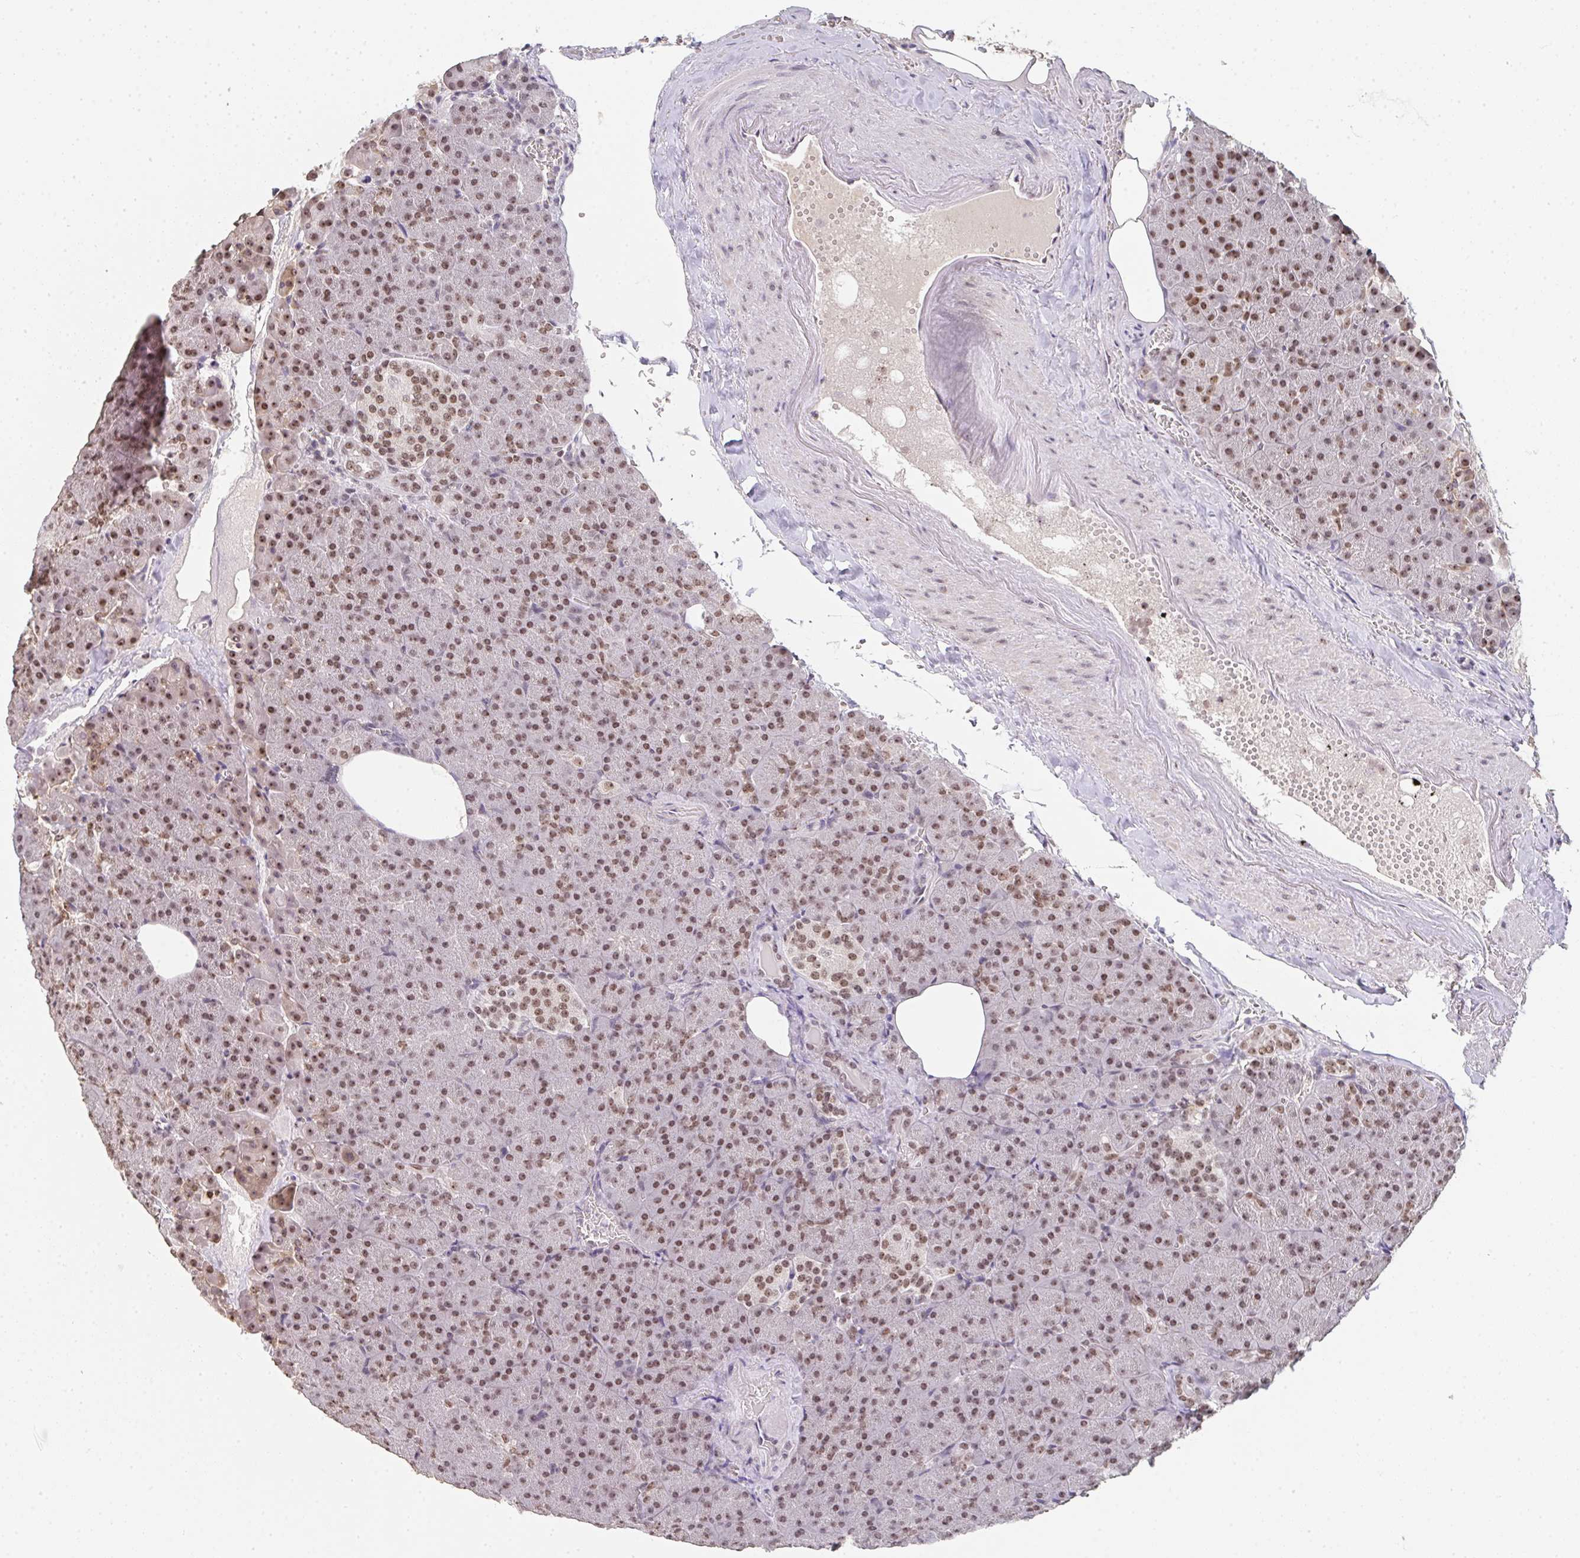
{"staining": {"intensity": "moderate", "quantity": ">75%", "location": "nuclear"}, "tissue": "pancreas", "cell_type": "Exocrine glandular cells", "image_type": "normal", "snomed": [{"axis": "morphology", "description": "Normal tissue, NOS"}, {"axis": "topography", "description": "Pancreas"}], "caption": "Protein positivity by immunohistochemistry (IHC) displays moderate nuclear positivity in approximately >75% of exocrine glandular cells in normal pancreas. Immunohistochemistry stains the protein in brown and the nuclei are stained blue.", "gene": "DKC1", "patient": {"sex": "female", "age": 74}}